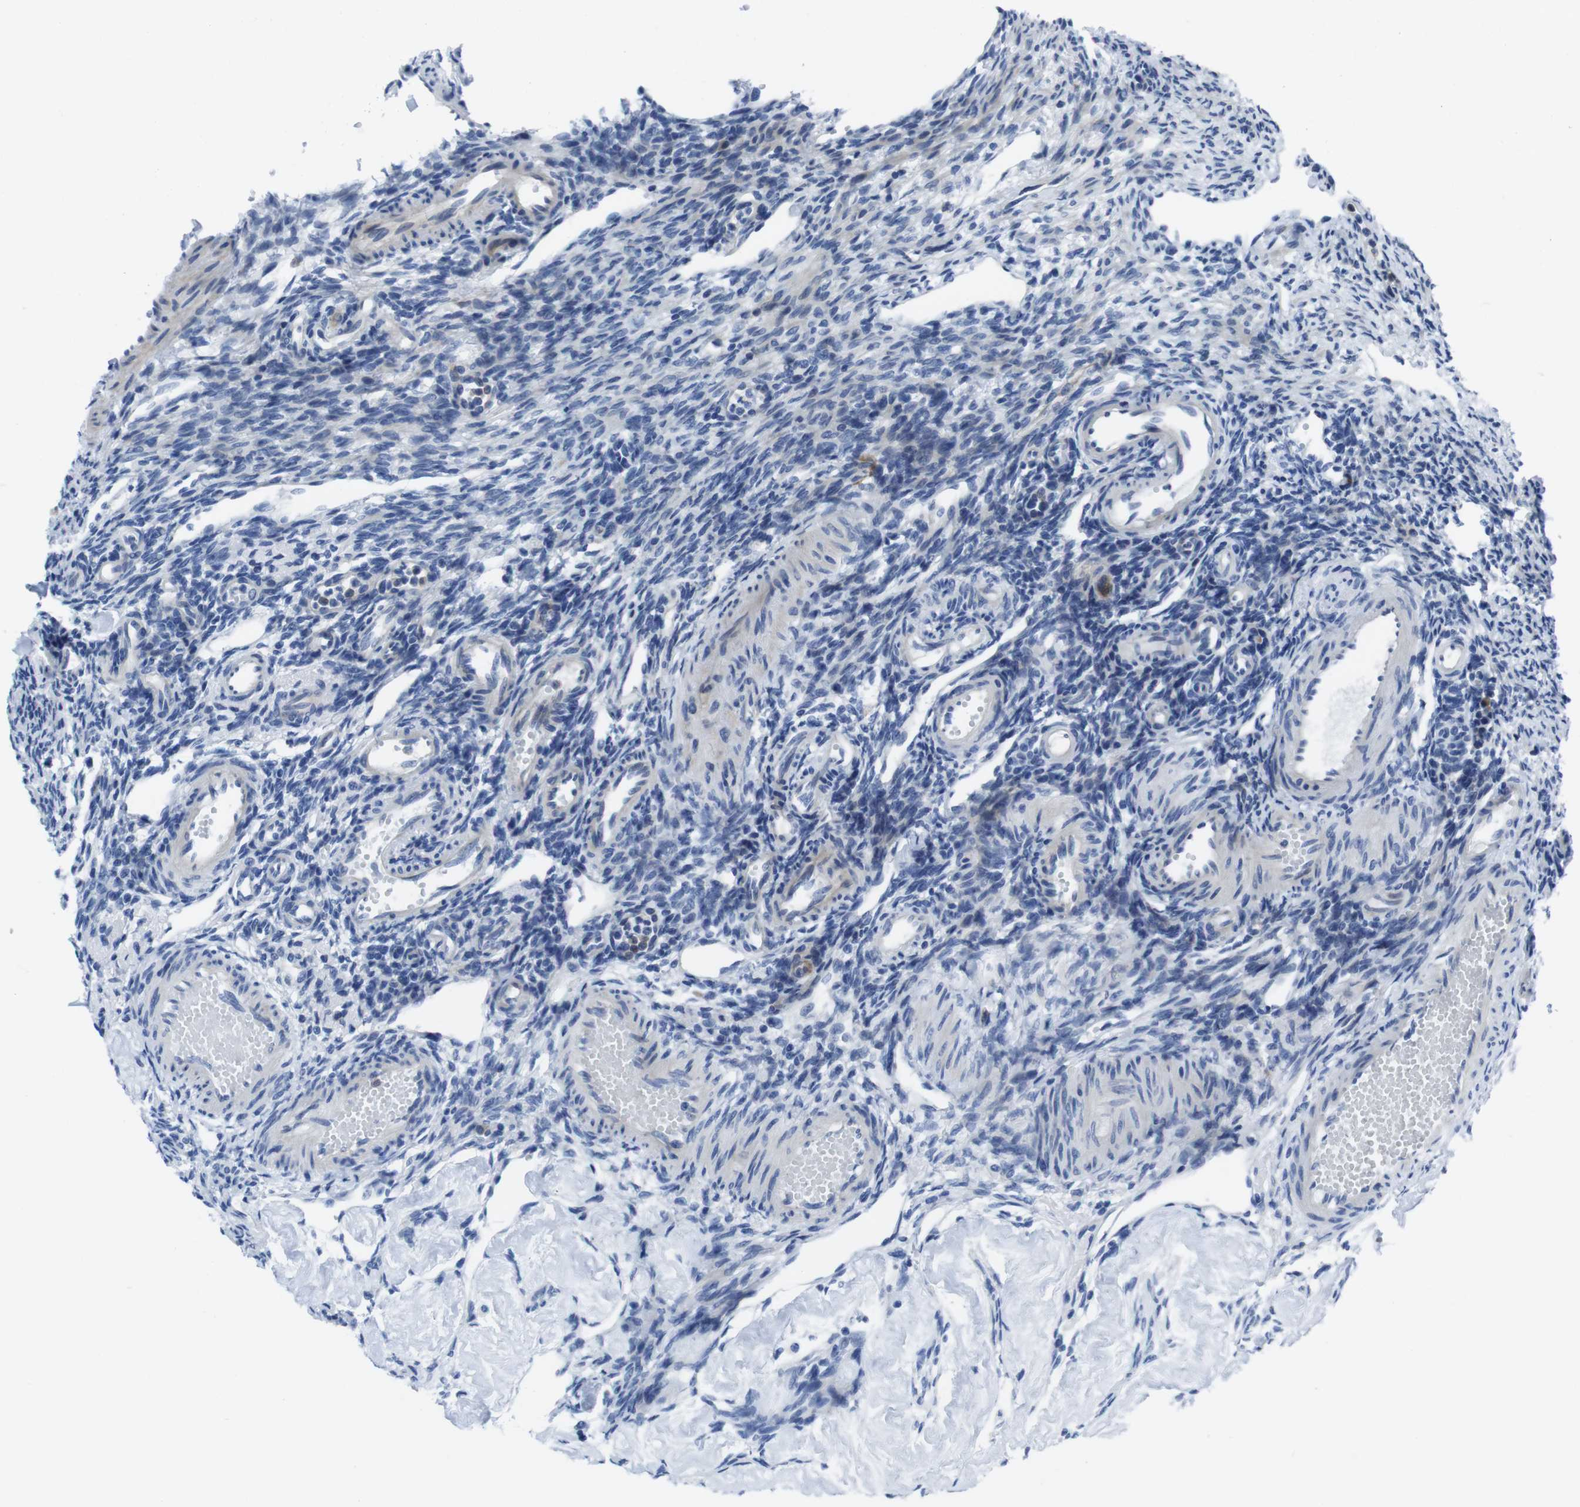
{"staining": {"intensity": "negative", "quantity": "none", "location": "none"}, "tissue": "ovary", "cell_type": "Ovarian stroma cells", "image_type": "normal", "snomed": [{"axis": "morphology", "description": "Normal tissue, NOS"}, {"axis": "topography", "description": "Ovary"}], "caption": "Ovarian stroma cells show no significant staining in benign ovary. (Brightfield microscopy of DAB (3,3'-diaminobenzidine) IHC at high magnification).", "gene": "EIF4A1", "patient": {"sex": "female", "age": 33}}